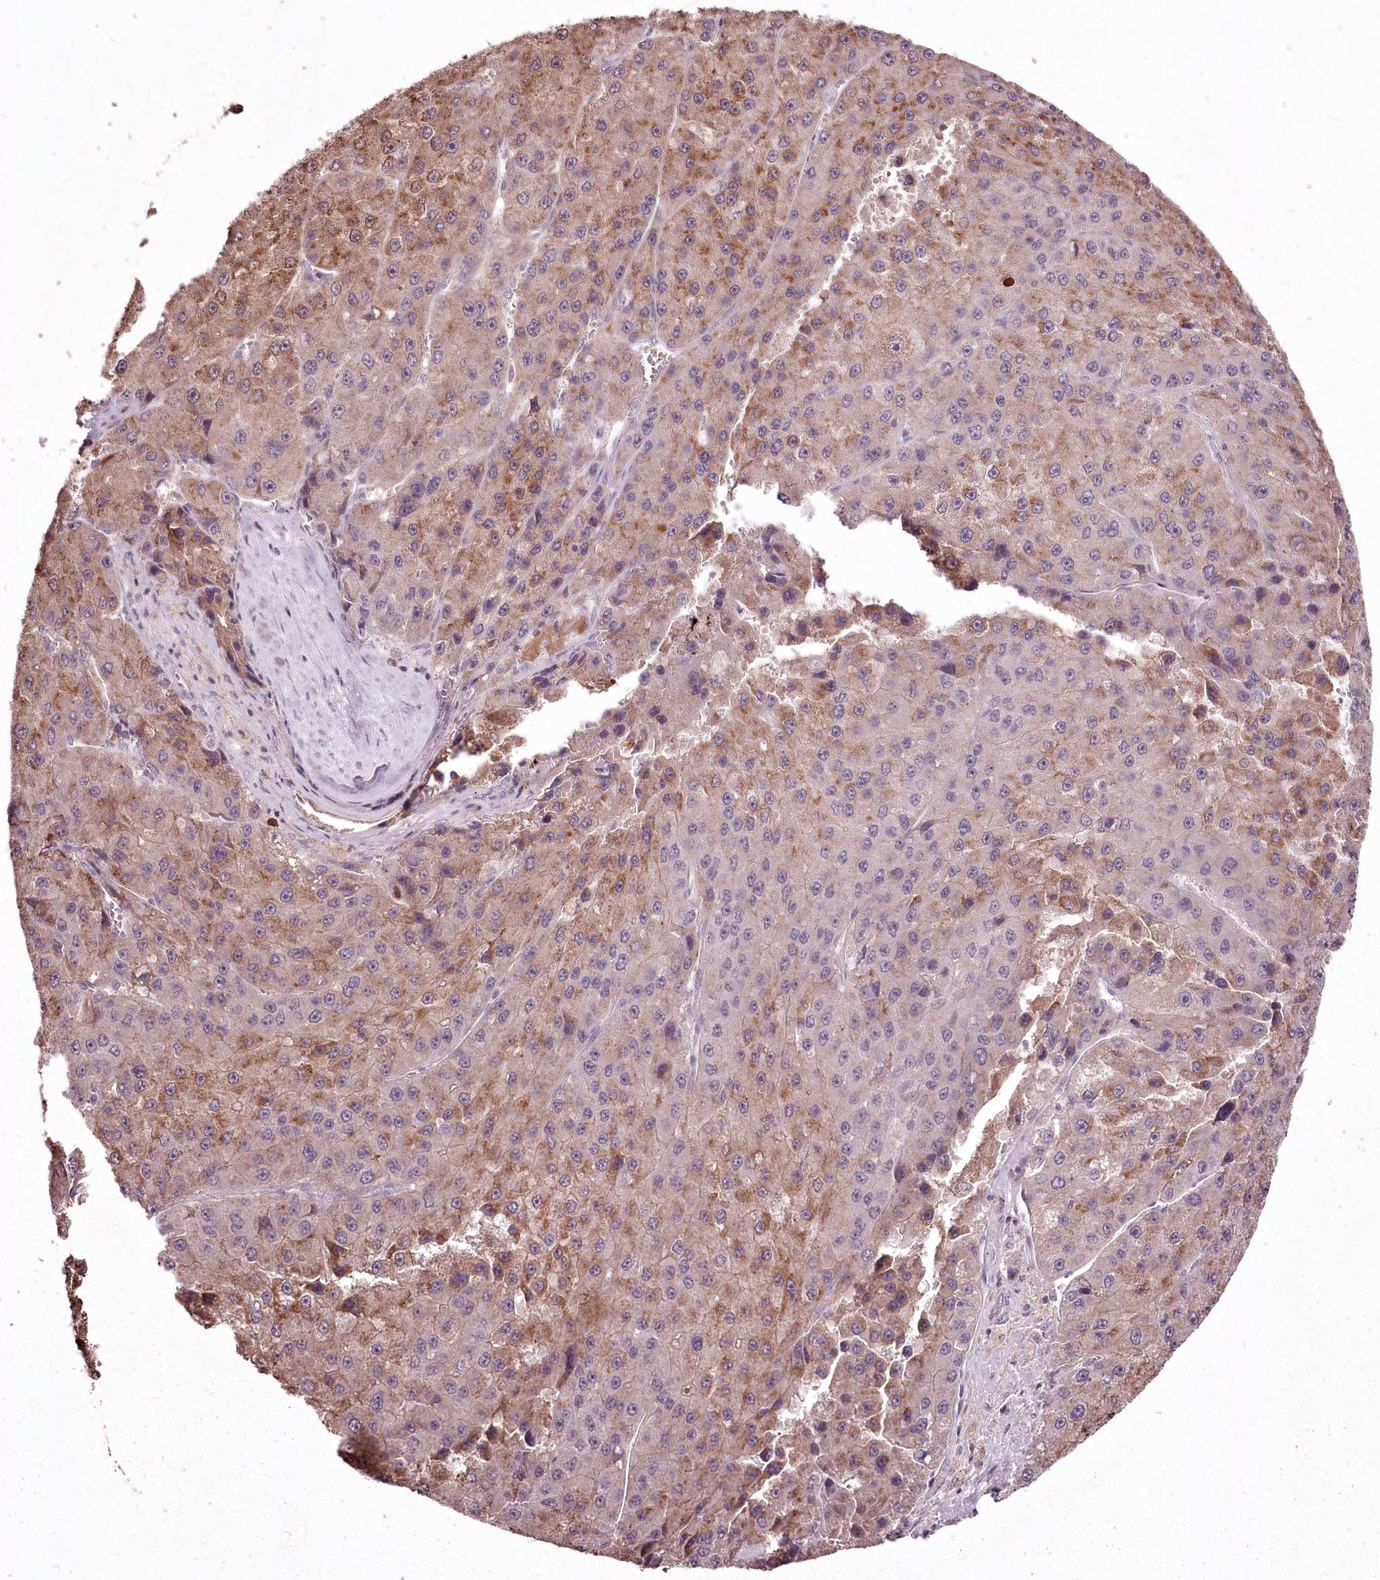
{"staining": {"intensity": "moderate", "quantity": "<25%", "location": "cytoplasmic/membranous"}, "tissue": "liver cancer", "cell_type": "Tumor cells", "image_type": "cancer", "snomed": [{"axis": "morphology", "description": "Carcinoma, Hepatocellular, NOS"}, {"axis": "topography", "description": "Liver"}], "caption": "IHC image of liver cancer (hepatocellular carcinoma) stained for a protein (brown), which exhibits low levels of moderate cytoplasmic/membranous positivity in about <25% of tumor cells.", "gene": "ADRA1D", "patient": {"sex": "female", "age": 73}}